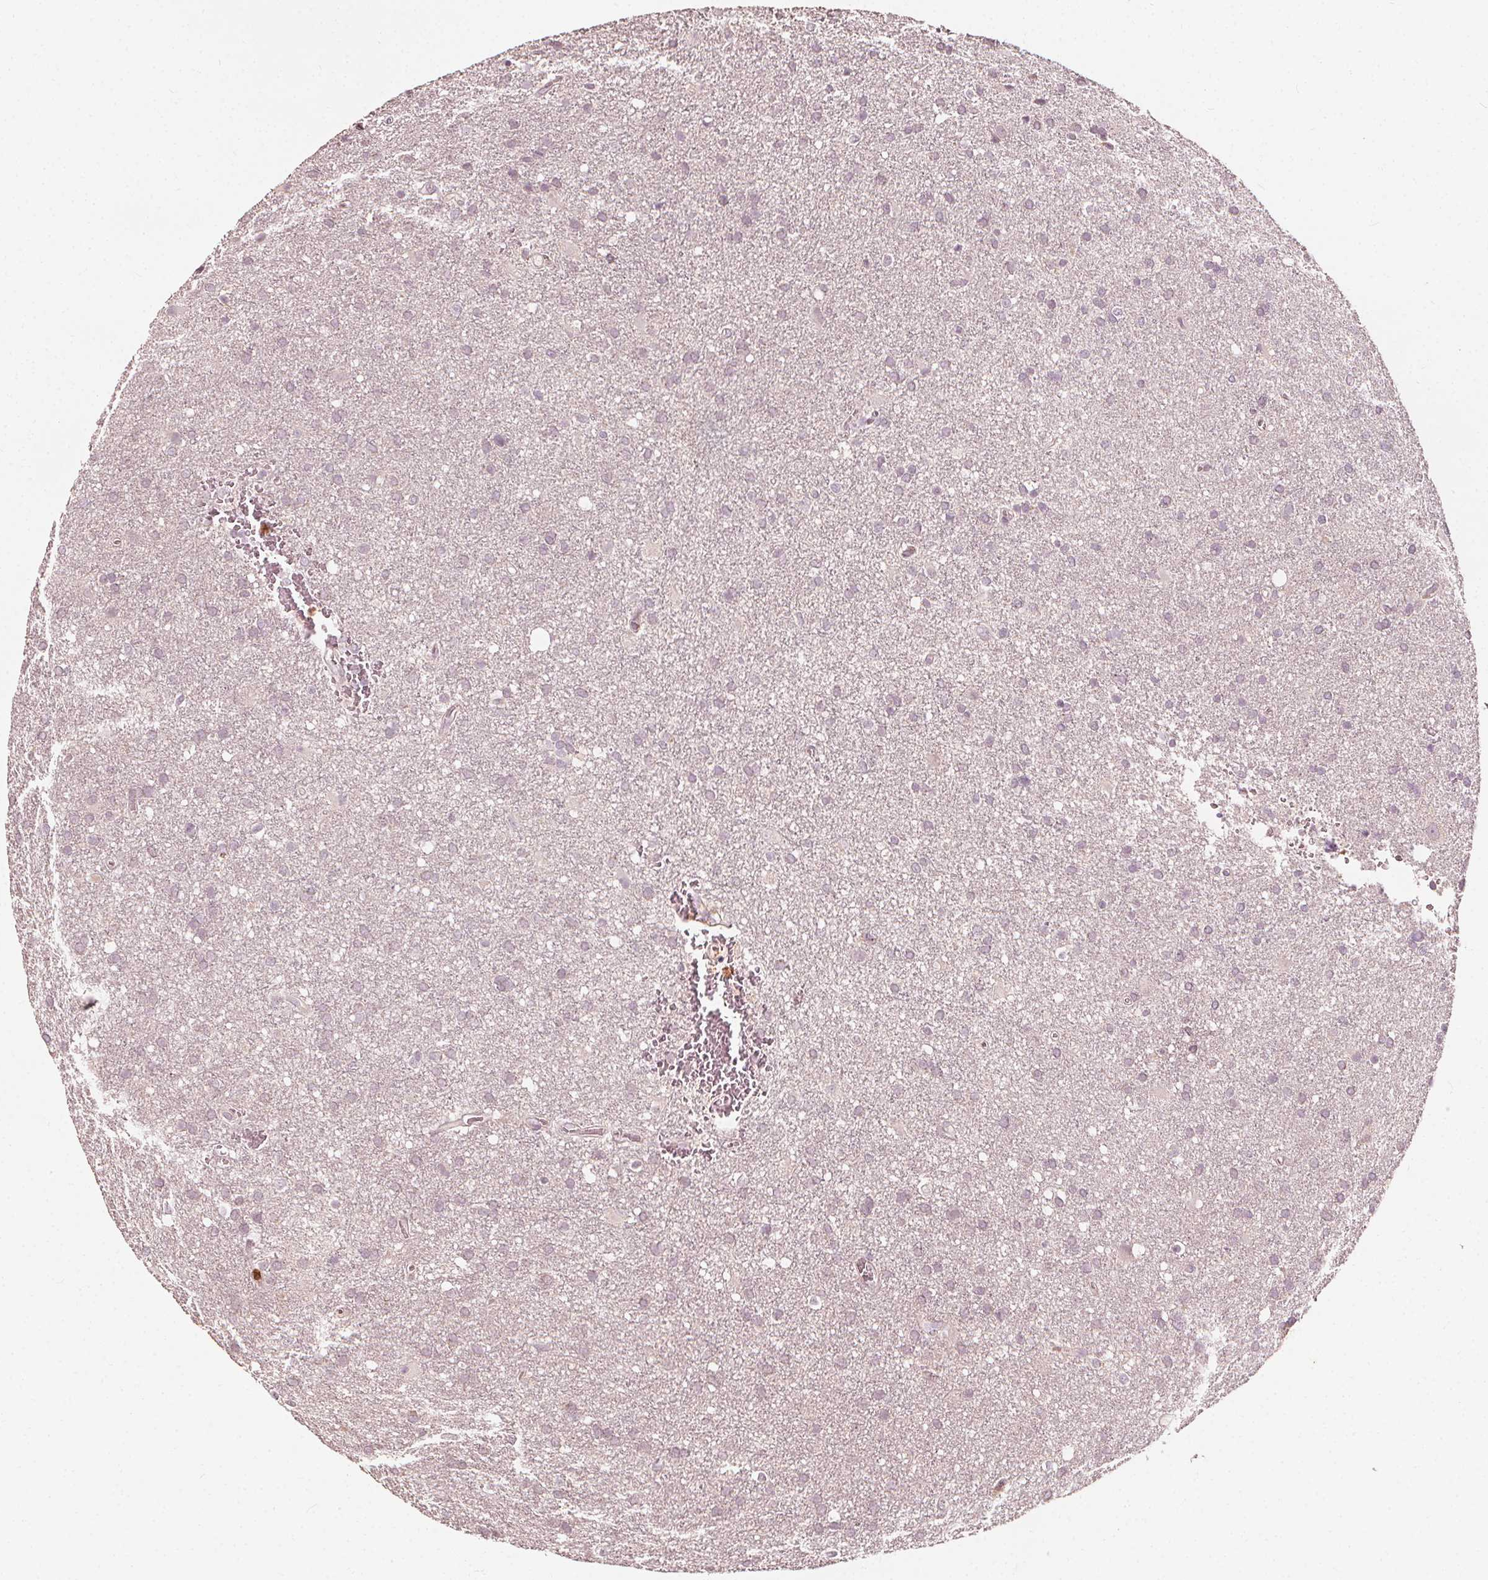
{"staining": {"intensity": "negative", "quantity": "none", "location": "none"}, "tissue": "glioma", "cell_type": "Tumor cells", "image_type": "cancer", "snomed": [{"axis": "morphology", "description": "Glioma, malignant, Low grade"}, {"axis": "topography", "description": "Brain"}], "caption": "This is an IHC histopathology image of glioma. There is no staining in tumor cells.", "gene": "NPC1L1", "patient": {"sex": "male", "age": 66}}